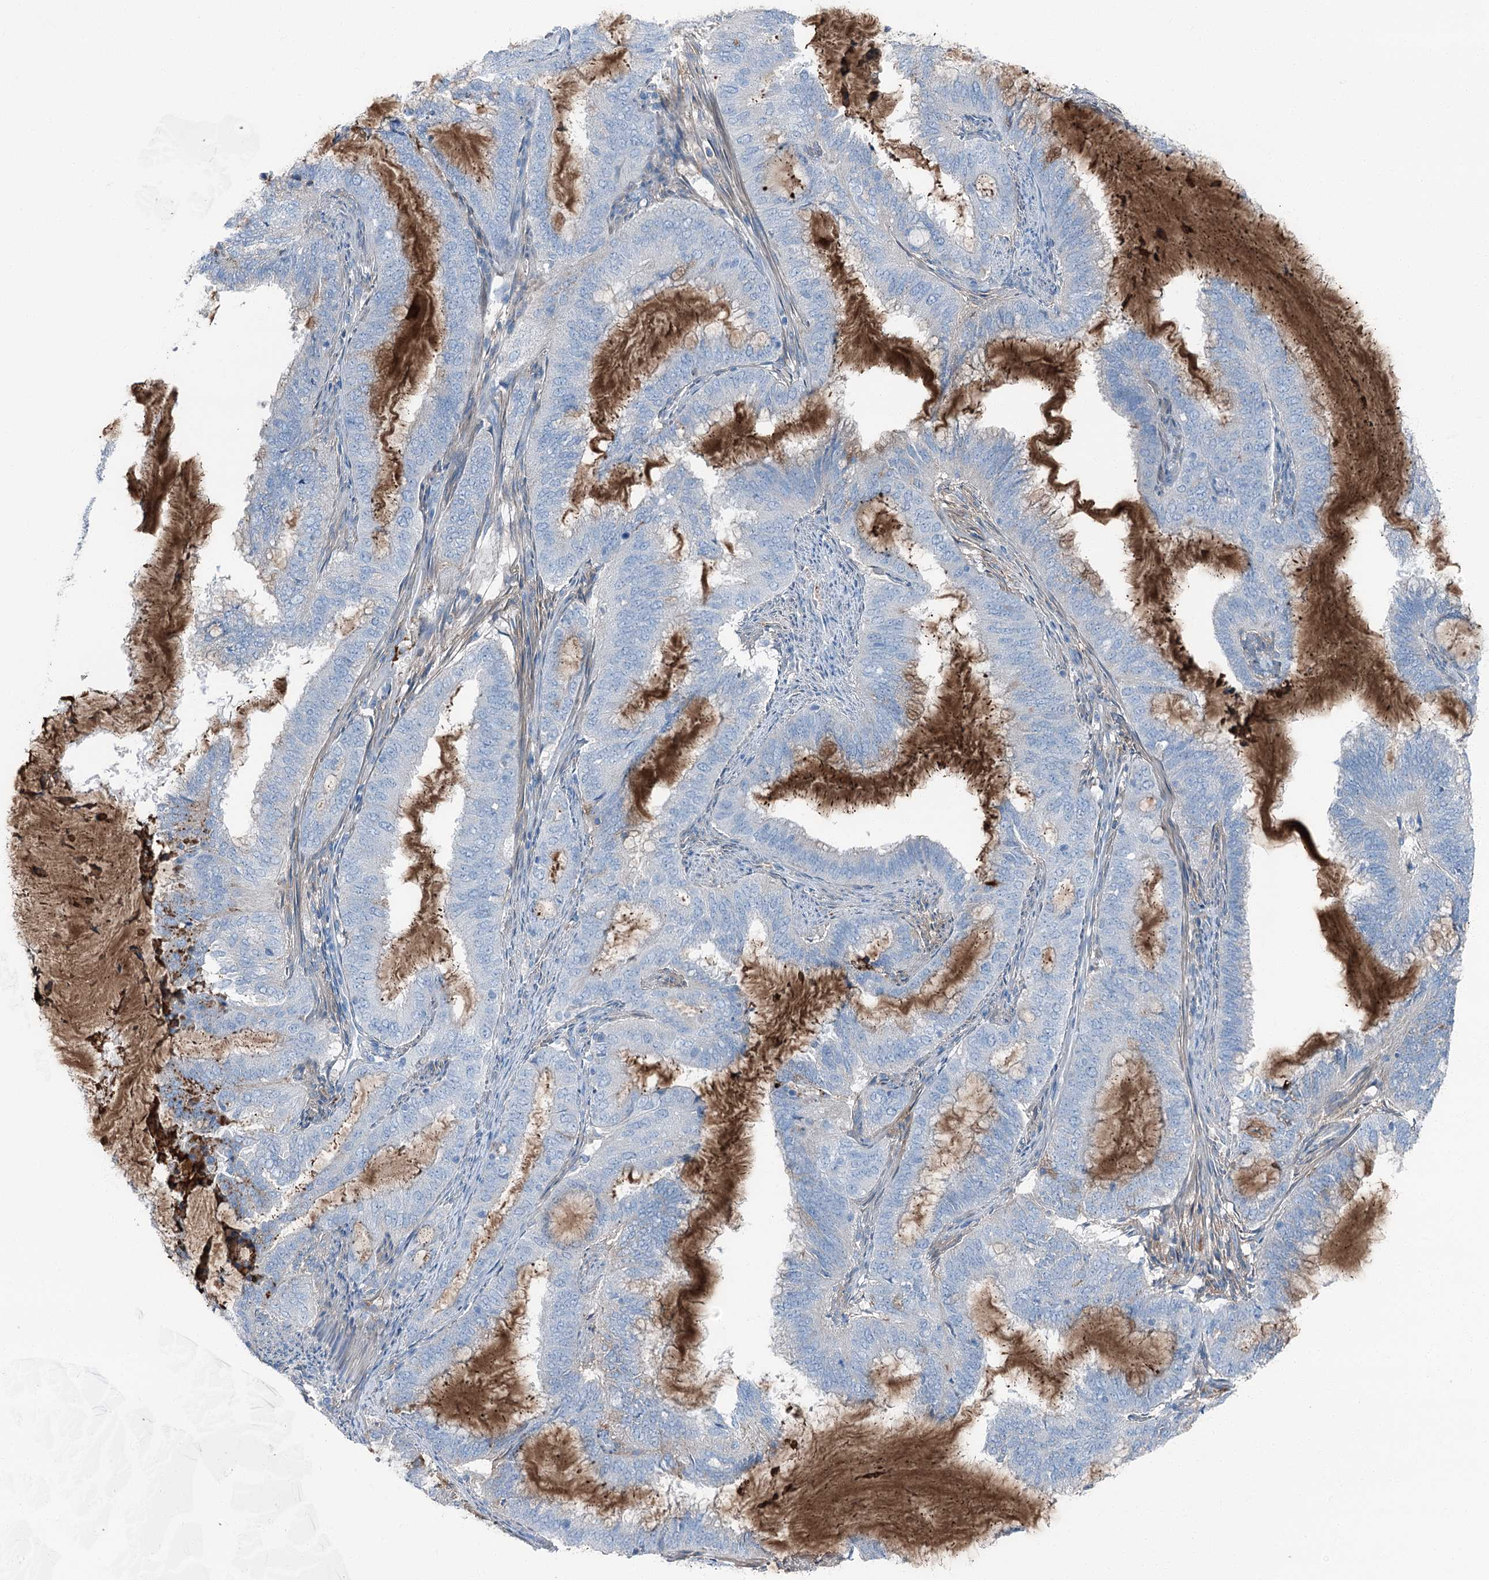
{"staining": {"intensity": "negative", "quantity": "none", "location": "none"}, "tissue": "endometrial cancer", "cell_type": "Tumor cells", "image_type": "cancer", "snomed": [{"axis": "morphology", "description": "Adenocarcinoma, NOS"}, {"axis": "topography", "description": "Endometrium"}], "caption": "There is no significant staining in tumor cells of endometrial cancer.", "gene": "AXL", "patient": {"sex": "female", "age": 51}}